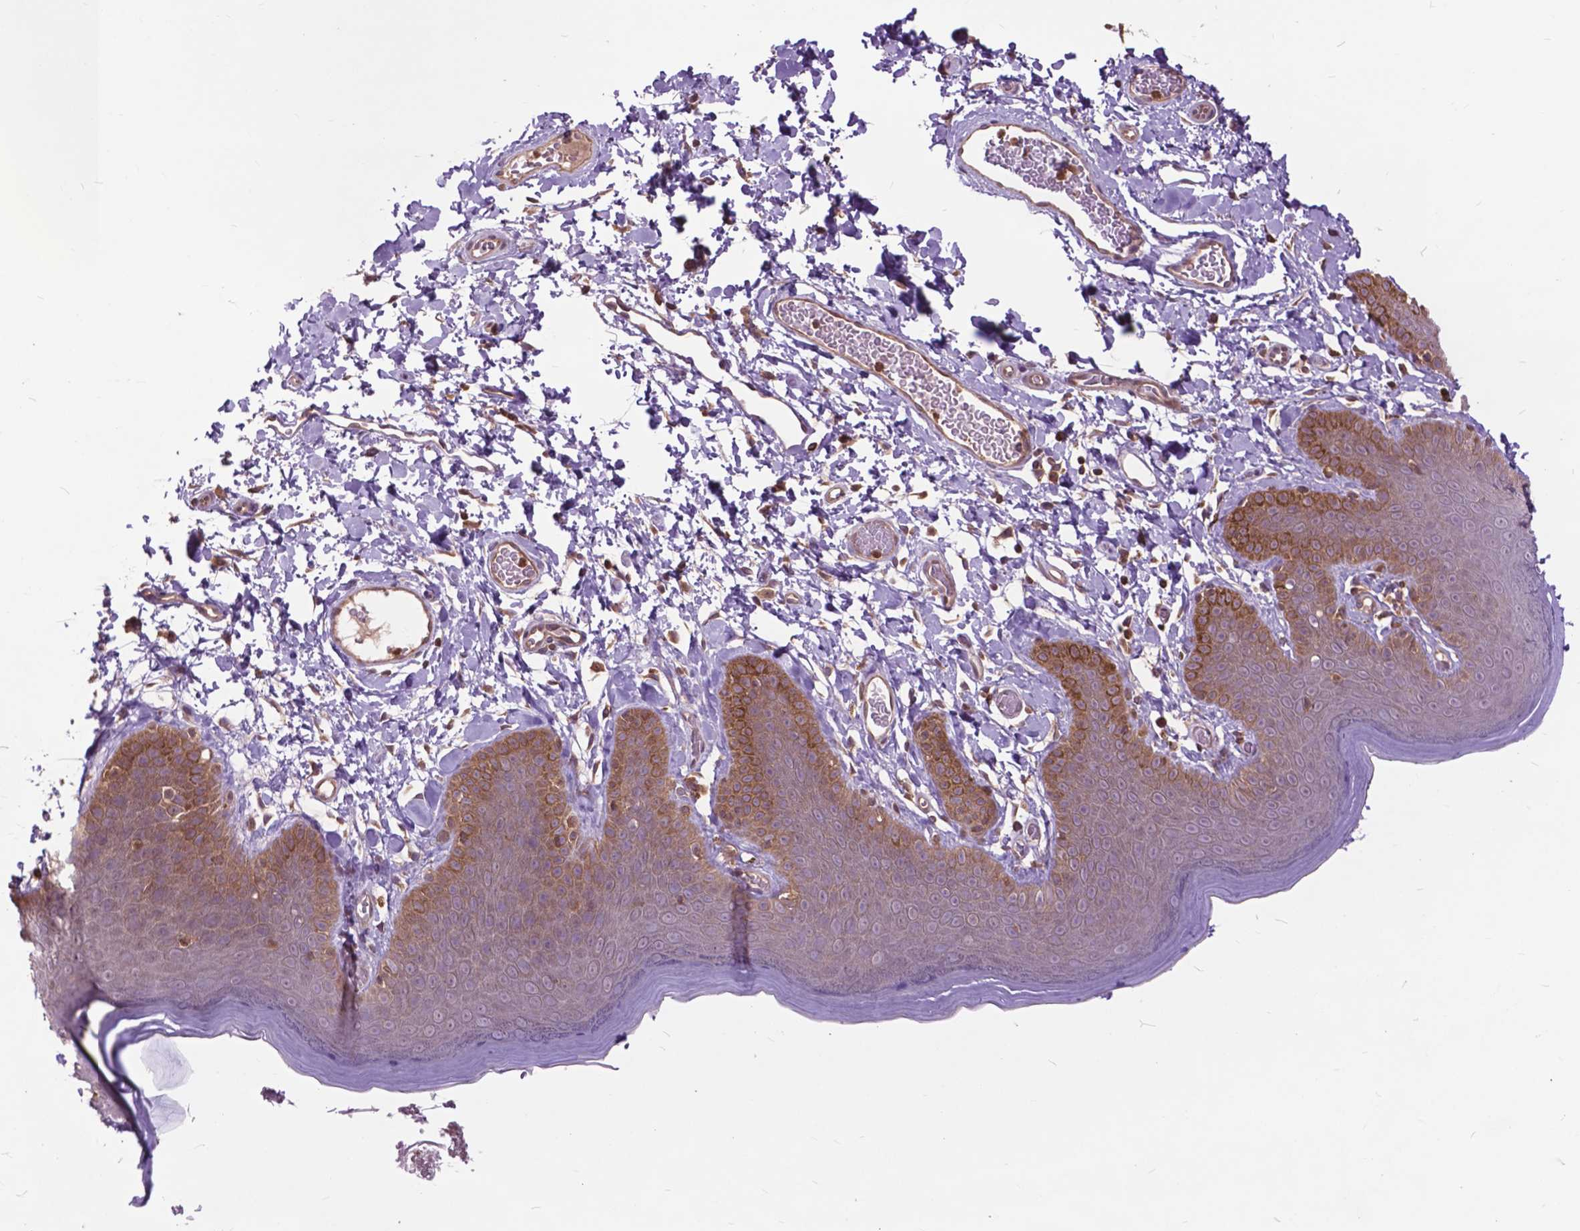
{"staining": {"intensity": "moderate", "quantity": ">75%", "location": "cytoplasmic/membranous"}, "tissue": "skin", "cell_type": "Epidermal cells", "image_type": "normal", "snomed": [{"axis": "morphology", "description": "Normal tissue, NOS"}, {"axis": "topography", "description": "Anal"}], "caption": "Epidermal cells display medium levels of moderate cytoplasmic/membranous staining in approximately >75% of cells in benign human skin. (DAB (3,3'-diaminobenzidine) IHC, brown staining for protein, blue staining for nuclei).", "gene": "ARAF", "patient": {"sex": "male", "age": 53}}